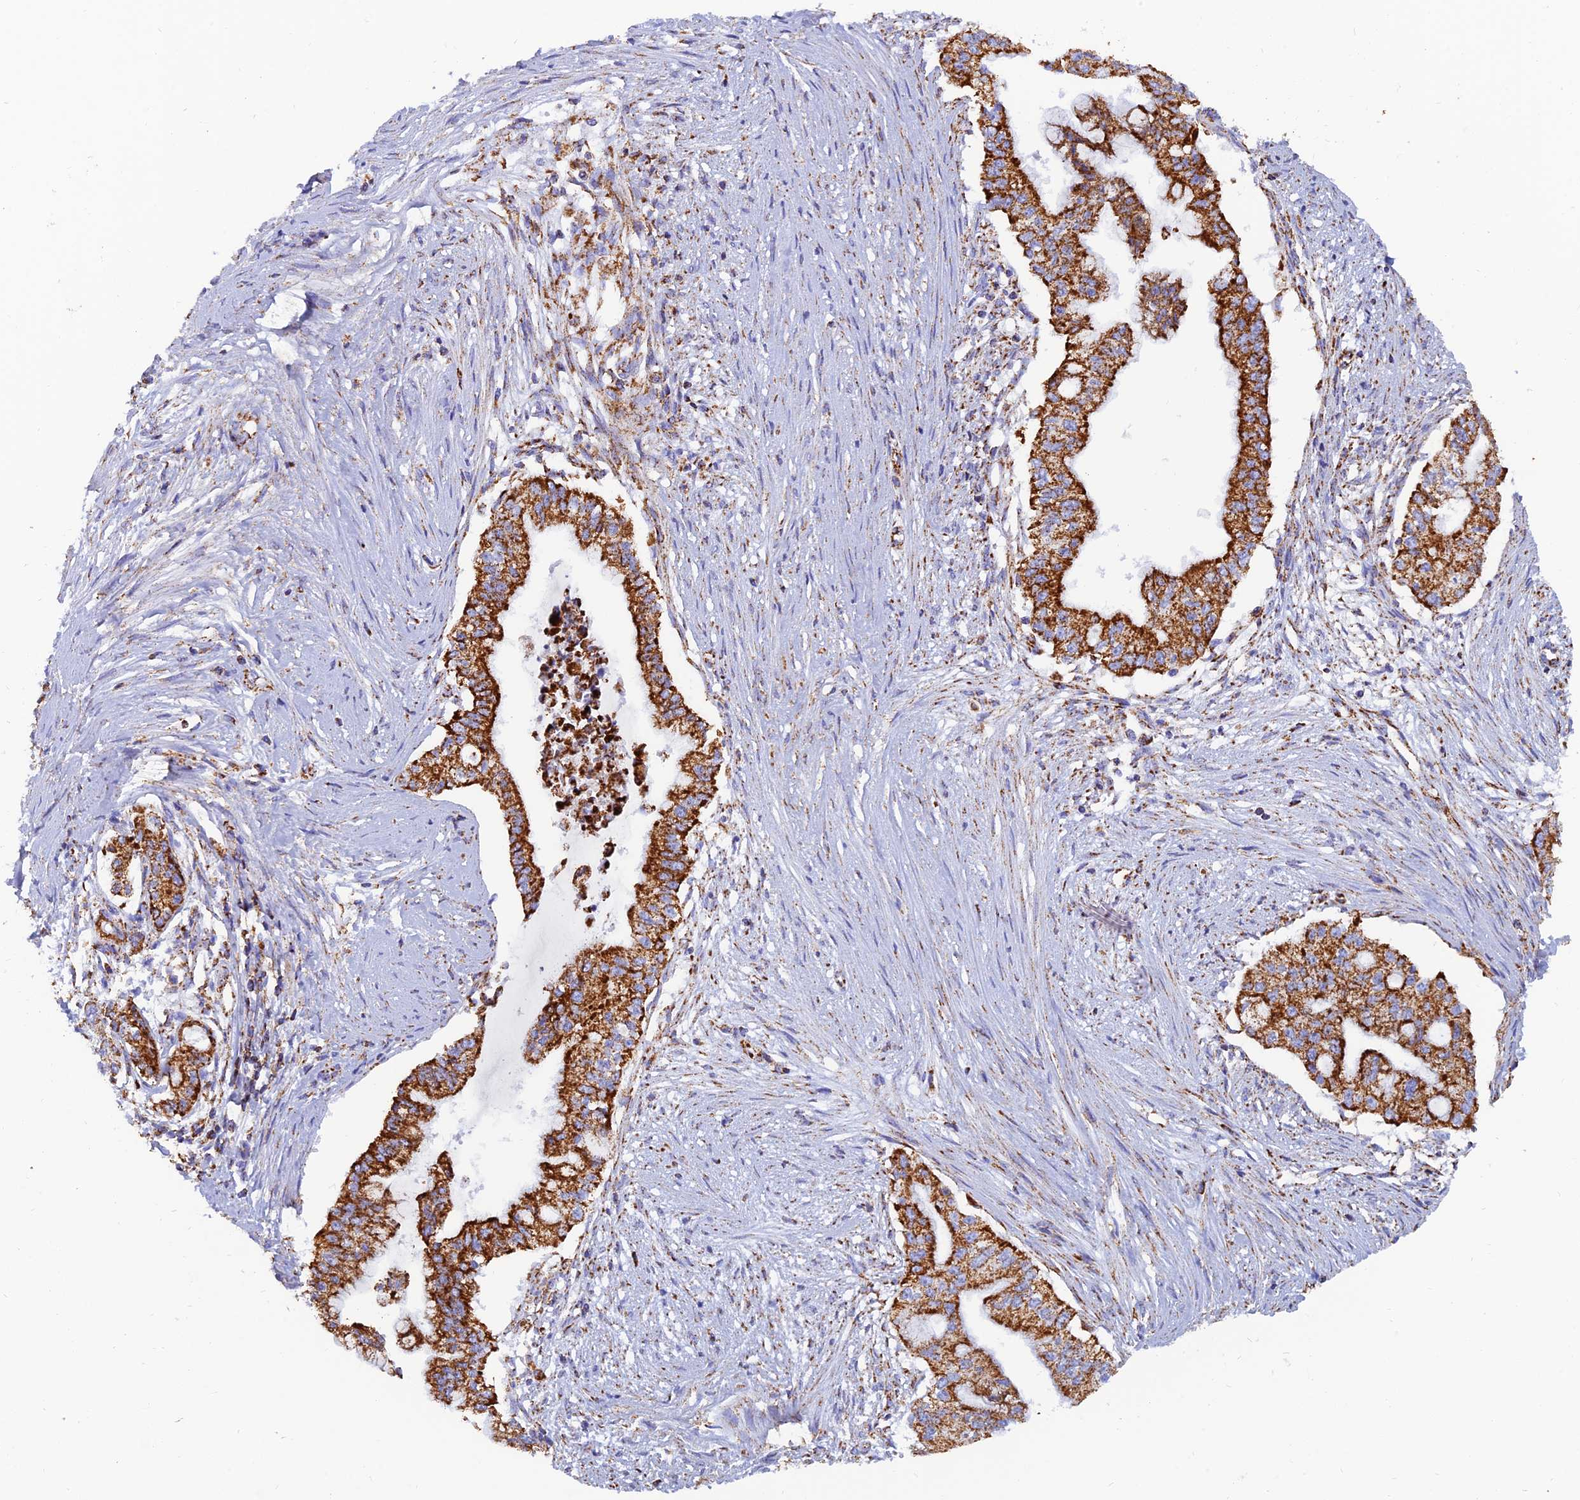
{"staining": {"intensity": "strong", "quantity": ">75%", "location": "cytoplasmic/membranous"}, "tissue": "pancreatic cancer", "cell_type": "Tumor cells", "image_type": "cancer", "snomed": [{"axis": "morphology", "description": "Adenocarcinoma, NOS"}, {"axis": "topography", "description": "Pancreas"}], "caption": "A brown stain shows strong cytoplasmic/membranous positivity of a protein in pancreatic cancer (adenocarcinoma) tumor cells. Nuclei are stained in blue.", "gene": "NDUFB6", "patient": {"sex": "male", "age": 46}}